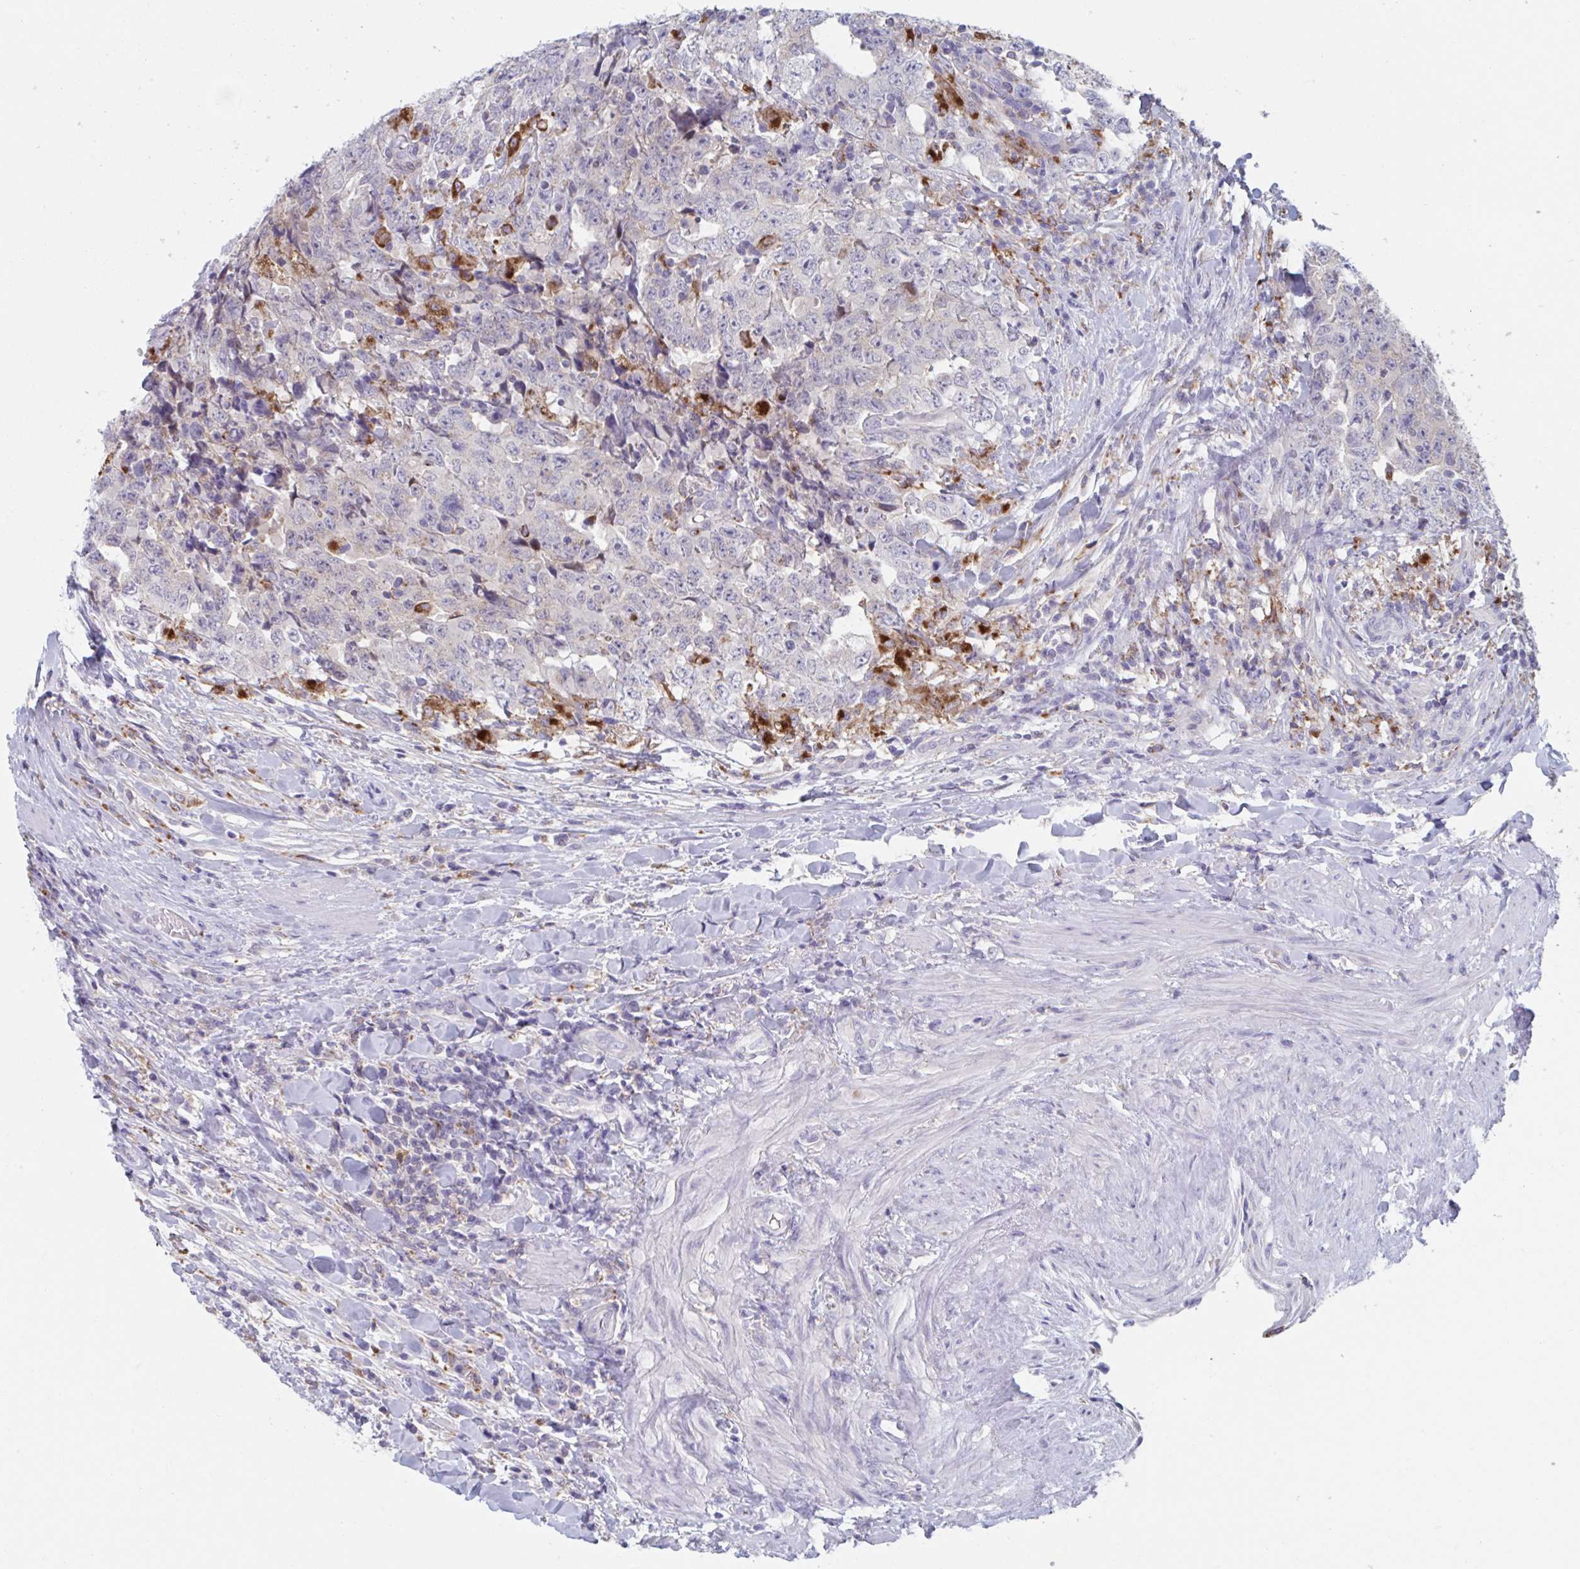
{"staining": {"intensity": "negative", "quantity": "none", "location": "none"}, "tissue": "testis cancer", "cell_type": "Tumor cells", "image_type": "cancer", "snomed": [{"axis": "morphology", "description": "Carcinoma, Embryonal, NOS"}, {"axis": "topography", "description": "Testis"}], "caption": "Image shows no significant protein positivity in tumor cells of testis cancer.", "gene": "NIPSNAP1", "patient": {"sex": "male", "age": 24}}